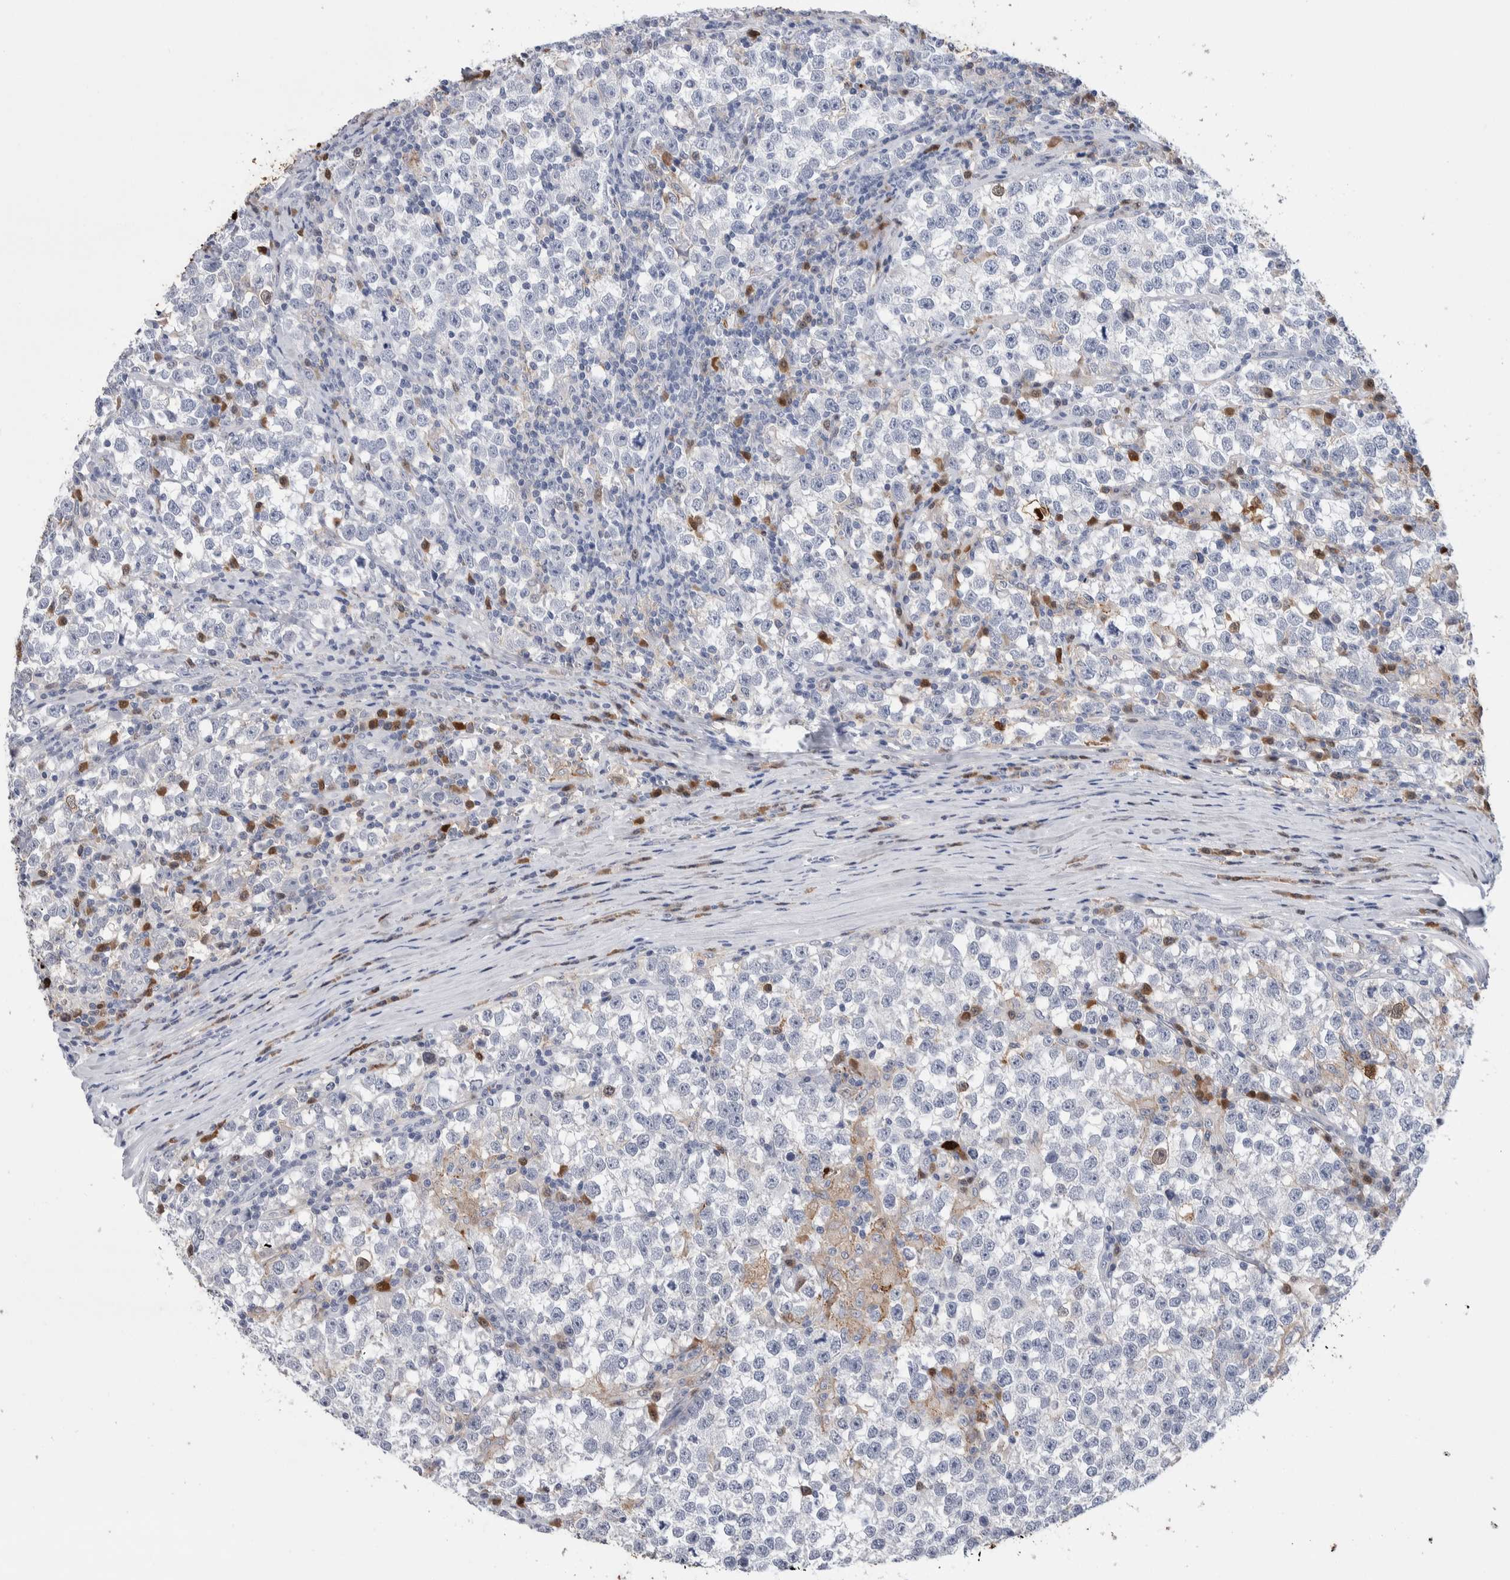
{"staining": {"intensity": "negative", "quantity": "none", "location": "none"}, "tissue": "testis cancer", "cell_type": "Tumor cells", "image_type": "cancer", "snomed": [{"axis": "morphology", "description": "Normal tissue, NOS"}, {"axis": "morphology", "description": "Seminoma, NOS"}, {"axis": "topography", "description": "Testis"}], "caption": "High magnification brightfield microscopy of testis cancer (seminoma) stained with DAB (brown) and counterstained with hematoxylin (blue): tumor cells show no significant positivity.", "gene": "LURAP1L", "patient": {"sex": "male", "age": 43}}